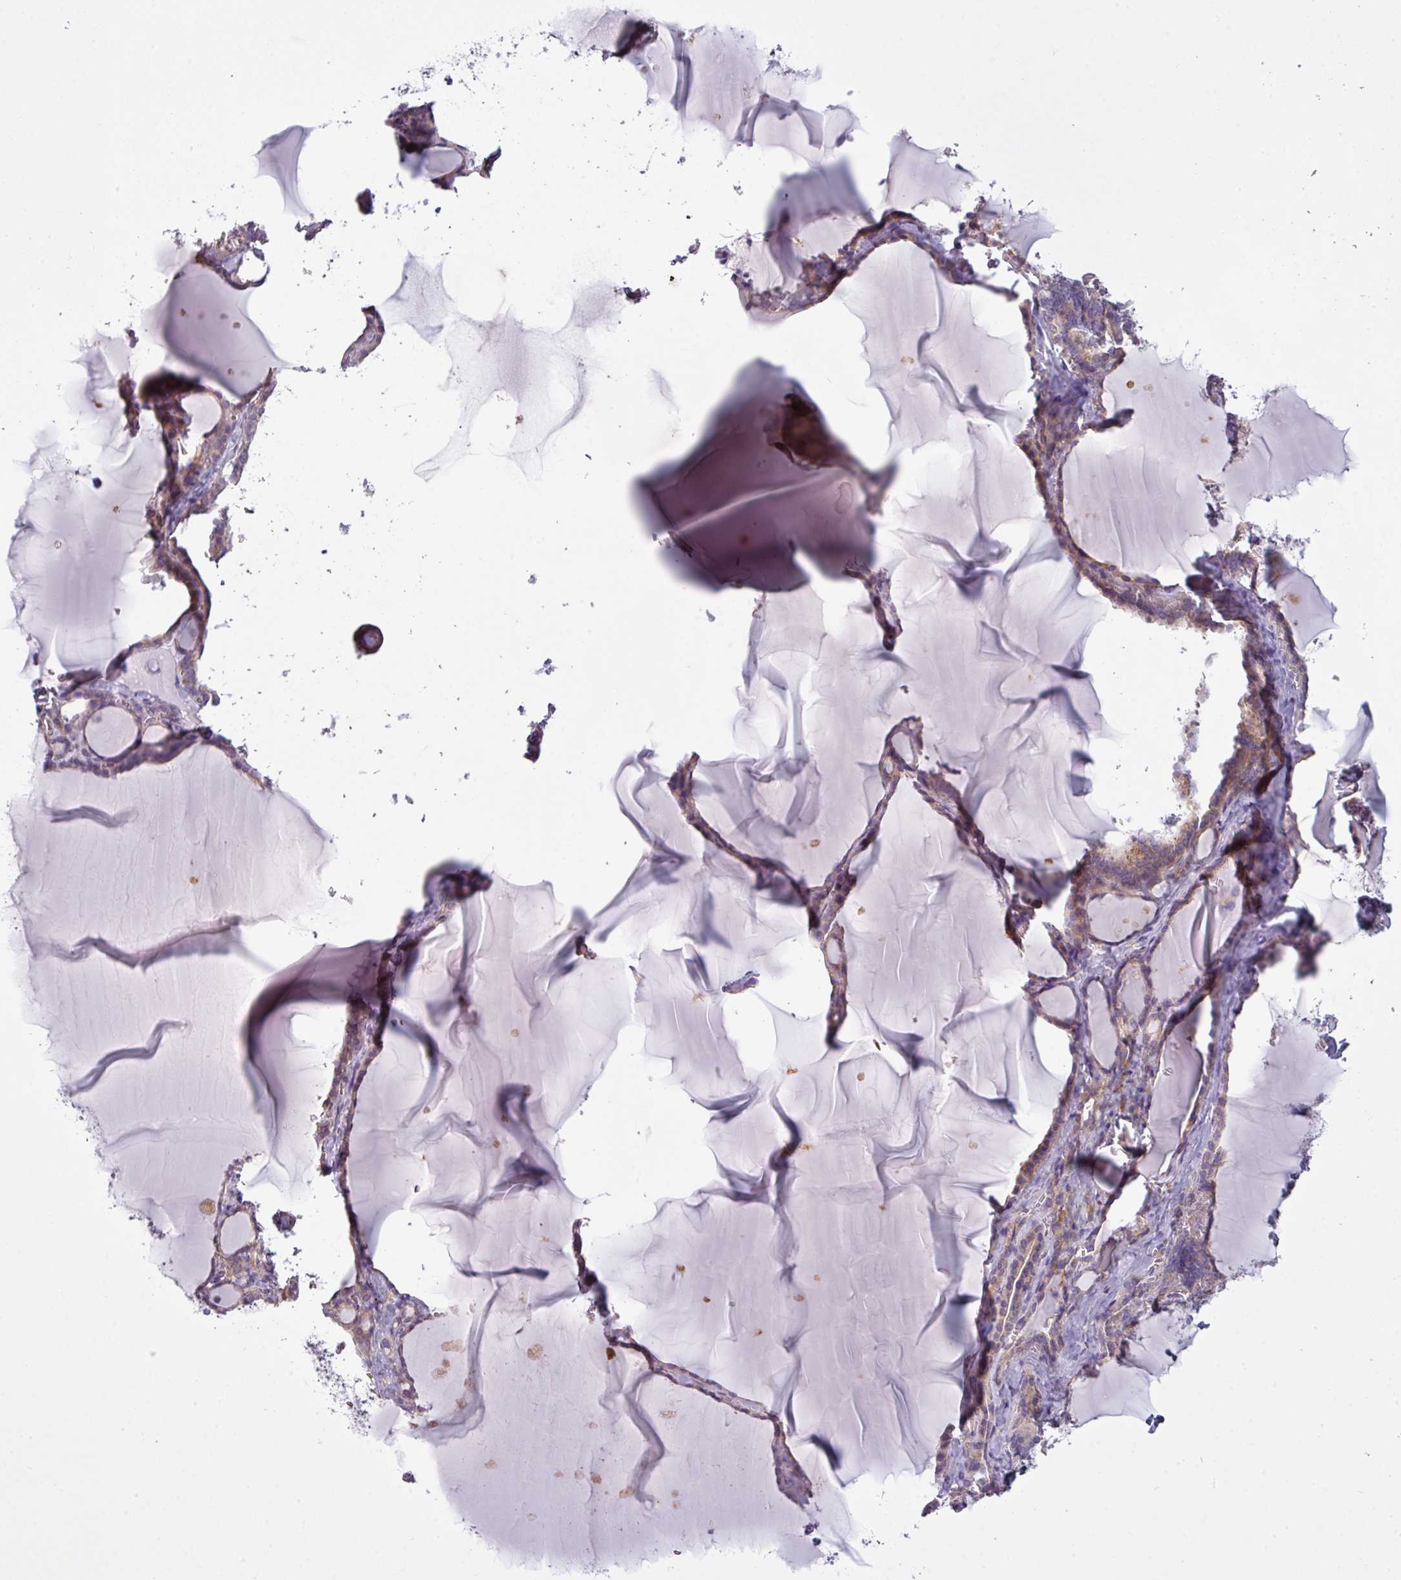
{"staining": {"intensity": "weak", "quantity": ">75%", "location": "cytoplasmic/membranous"}, "tissue": "thyroid gland", "cell_type": "Glandular cells", "image_type": "normal", "snomed": [{"axis": "morphology", "description": "Normal tissue, NOS"}, {"axis": "topography", "description": "Thyroid gland"}], "caption": "Thyroid gland stained with a protein marker displays weak staining in glandular cells.", "gene": "CAMK2A", "patient": {"sex": "female", "age": 49}}